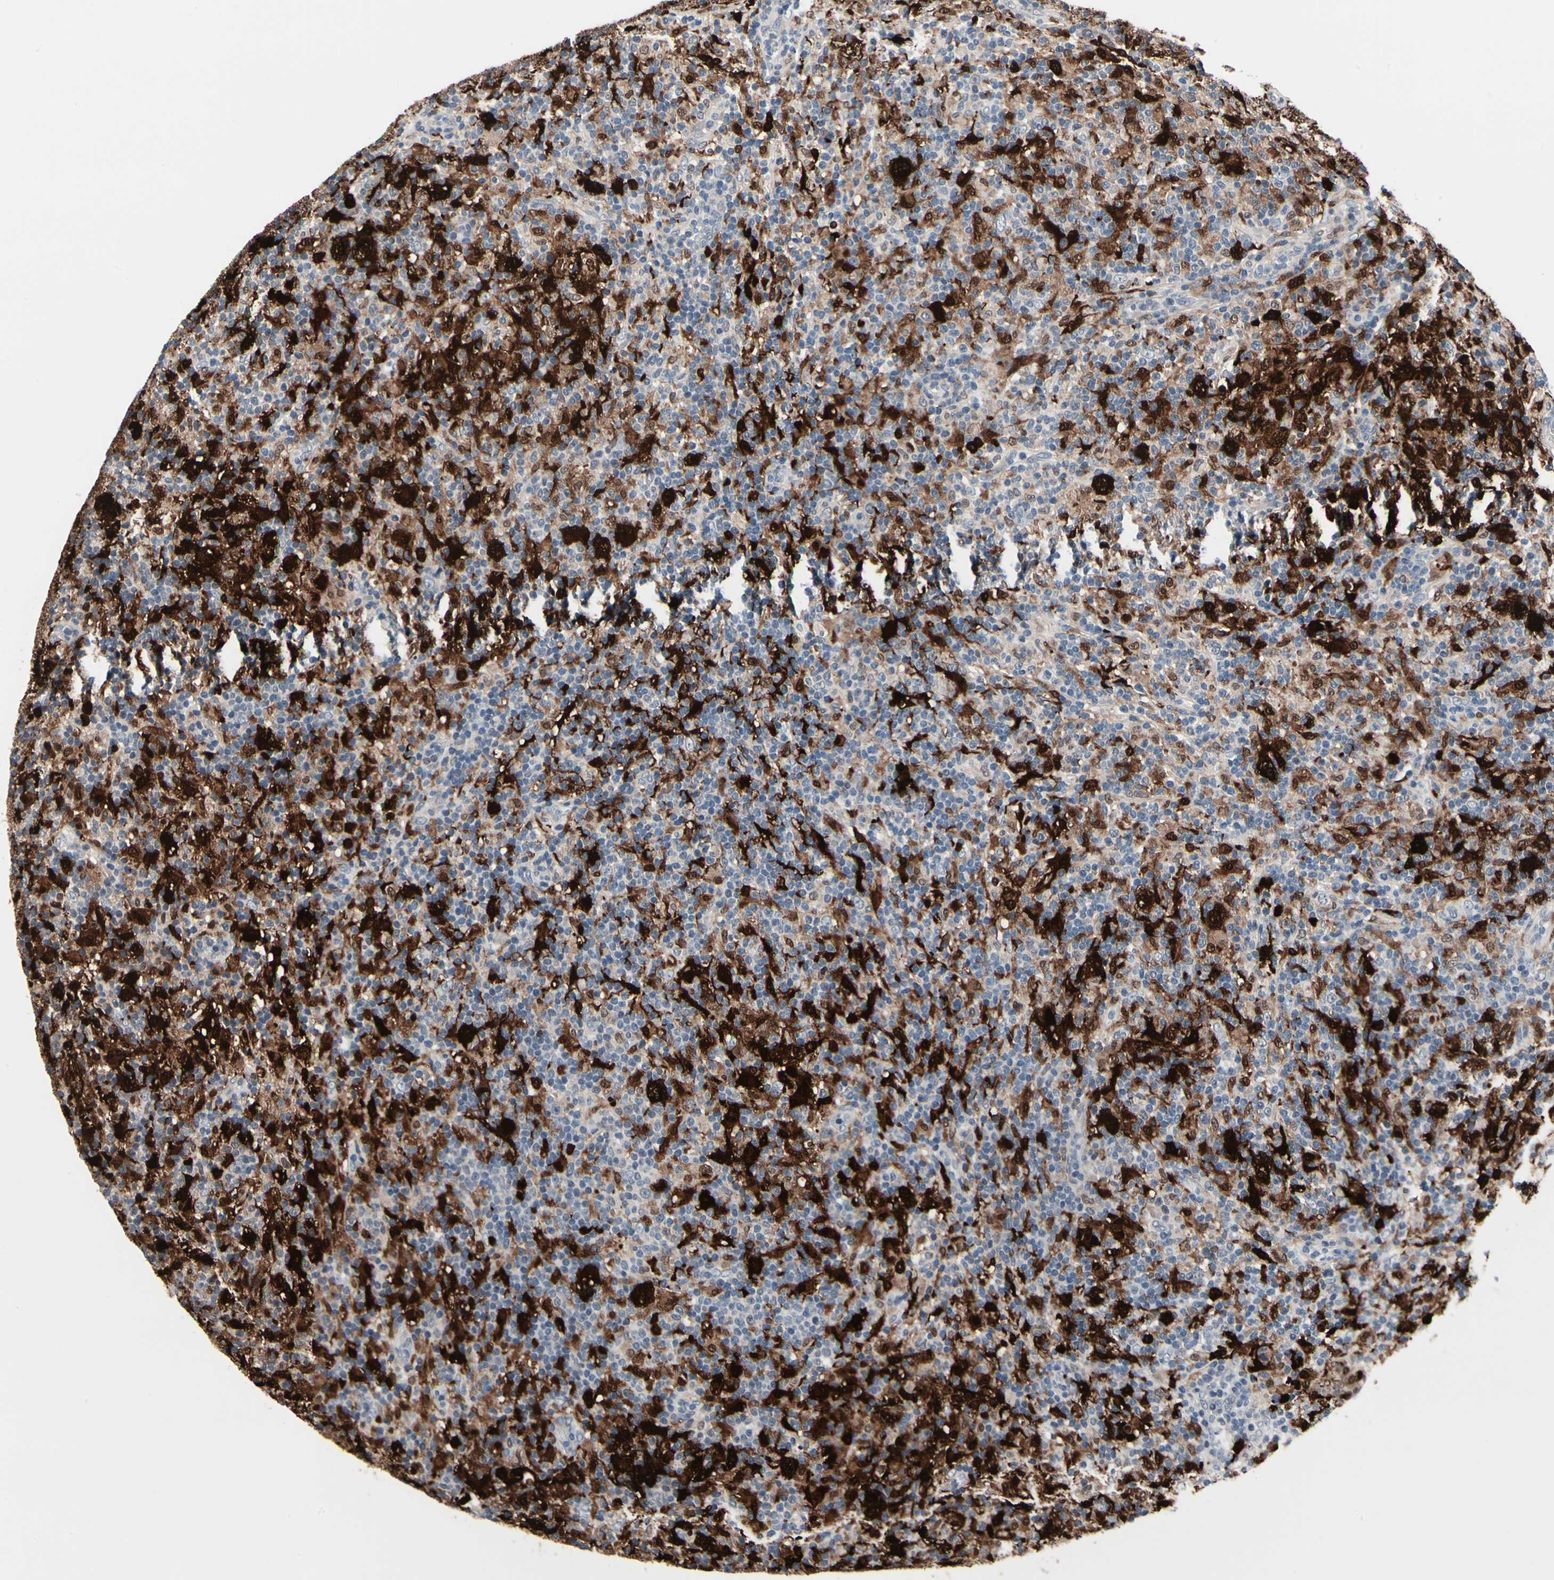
{"staining": {"intensity": "strong", "quantity": ">75%", "location": "cytoplasmic/membranous,nuclear"}, "tissue": "lymphoma", "cell_type": "Tumor cells", "image_type": "cancer", "snomed": [{"axis": "morphology", "description": "Hodgkin's disease, NOS"}, {"axis": "topography", "description": "Lymph node"}], "caption": "The immunohistochemical stain labels strong cytoplasmic/membranous and nuclear positivity in tumor cells of Hodgkin's disease tissue.", "gene": "TXN", "patient": {"sex": "male", "age": 70}}